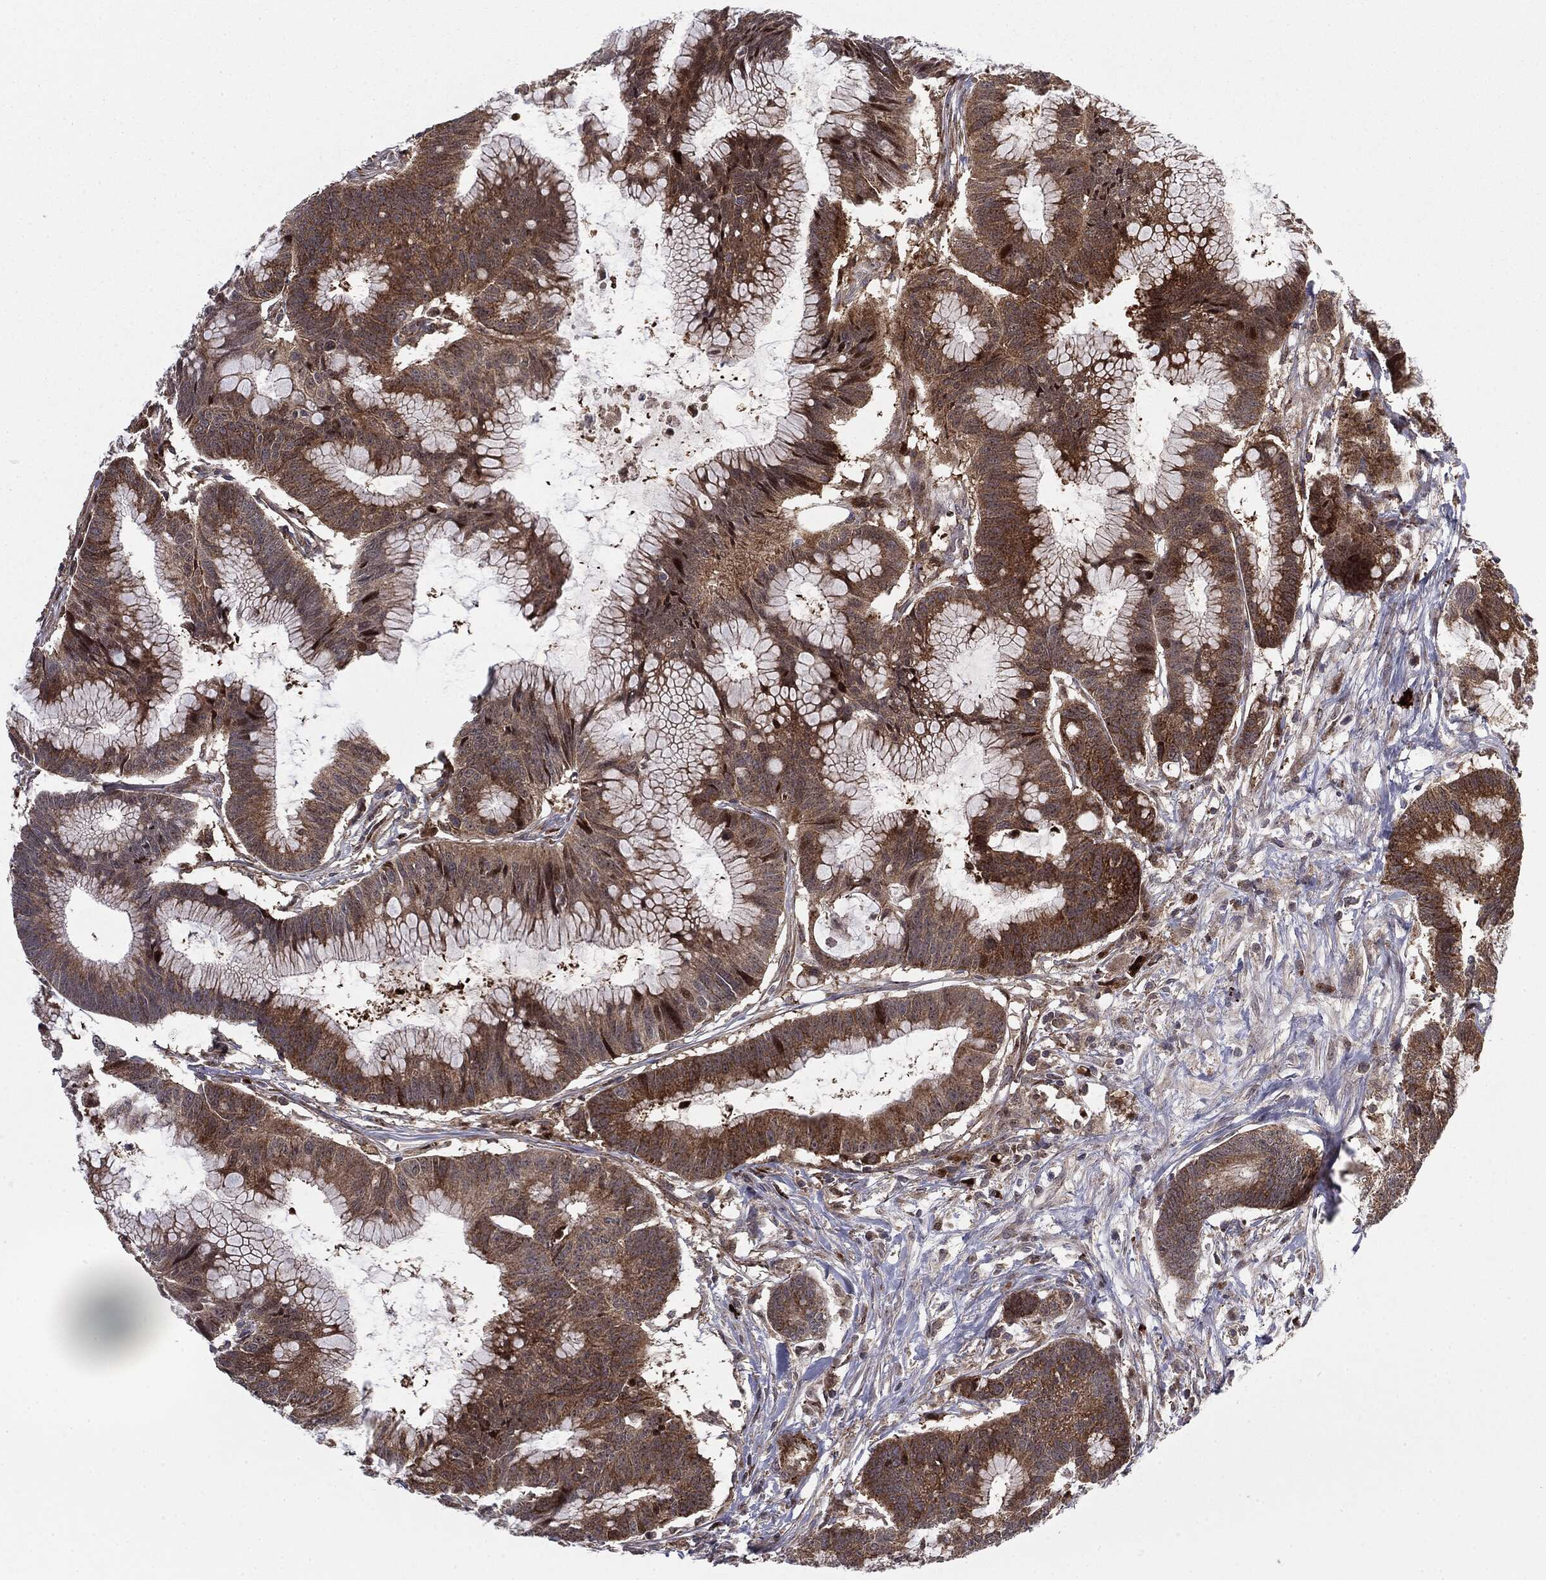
{"staining": {"intensity": "moderate", "quantity": ">75%", "location": "cytoplasmic/membranous"}, "tissue": "colorectal cancer", "cell_type": "Tumor cells", "image_type": "cancer", "snomed": [{"axis": "morphology", "description": "Adenocarcinoma, NOS"}, {"axis": "topography", "description": "Colon"}], "caption": "Immunohistochemistry (IHC) (DAB (3,3'-diaminobenzidine)) staining of adenocarcinoma (colorectal) reveals moderate cytoplasmic/membranous protein expression in about >75% of tumor cells.", "gene": "PTEN", "patient": {"sex": "female", "age": 78}}